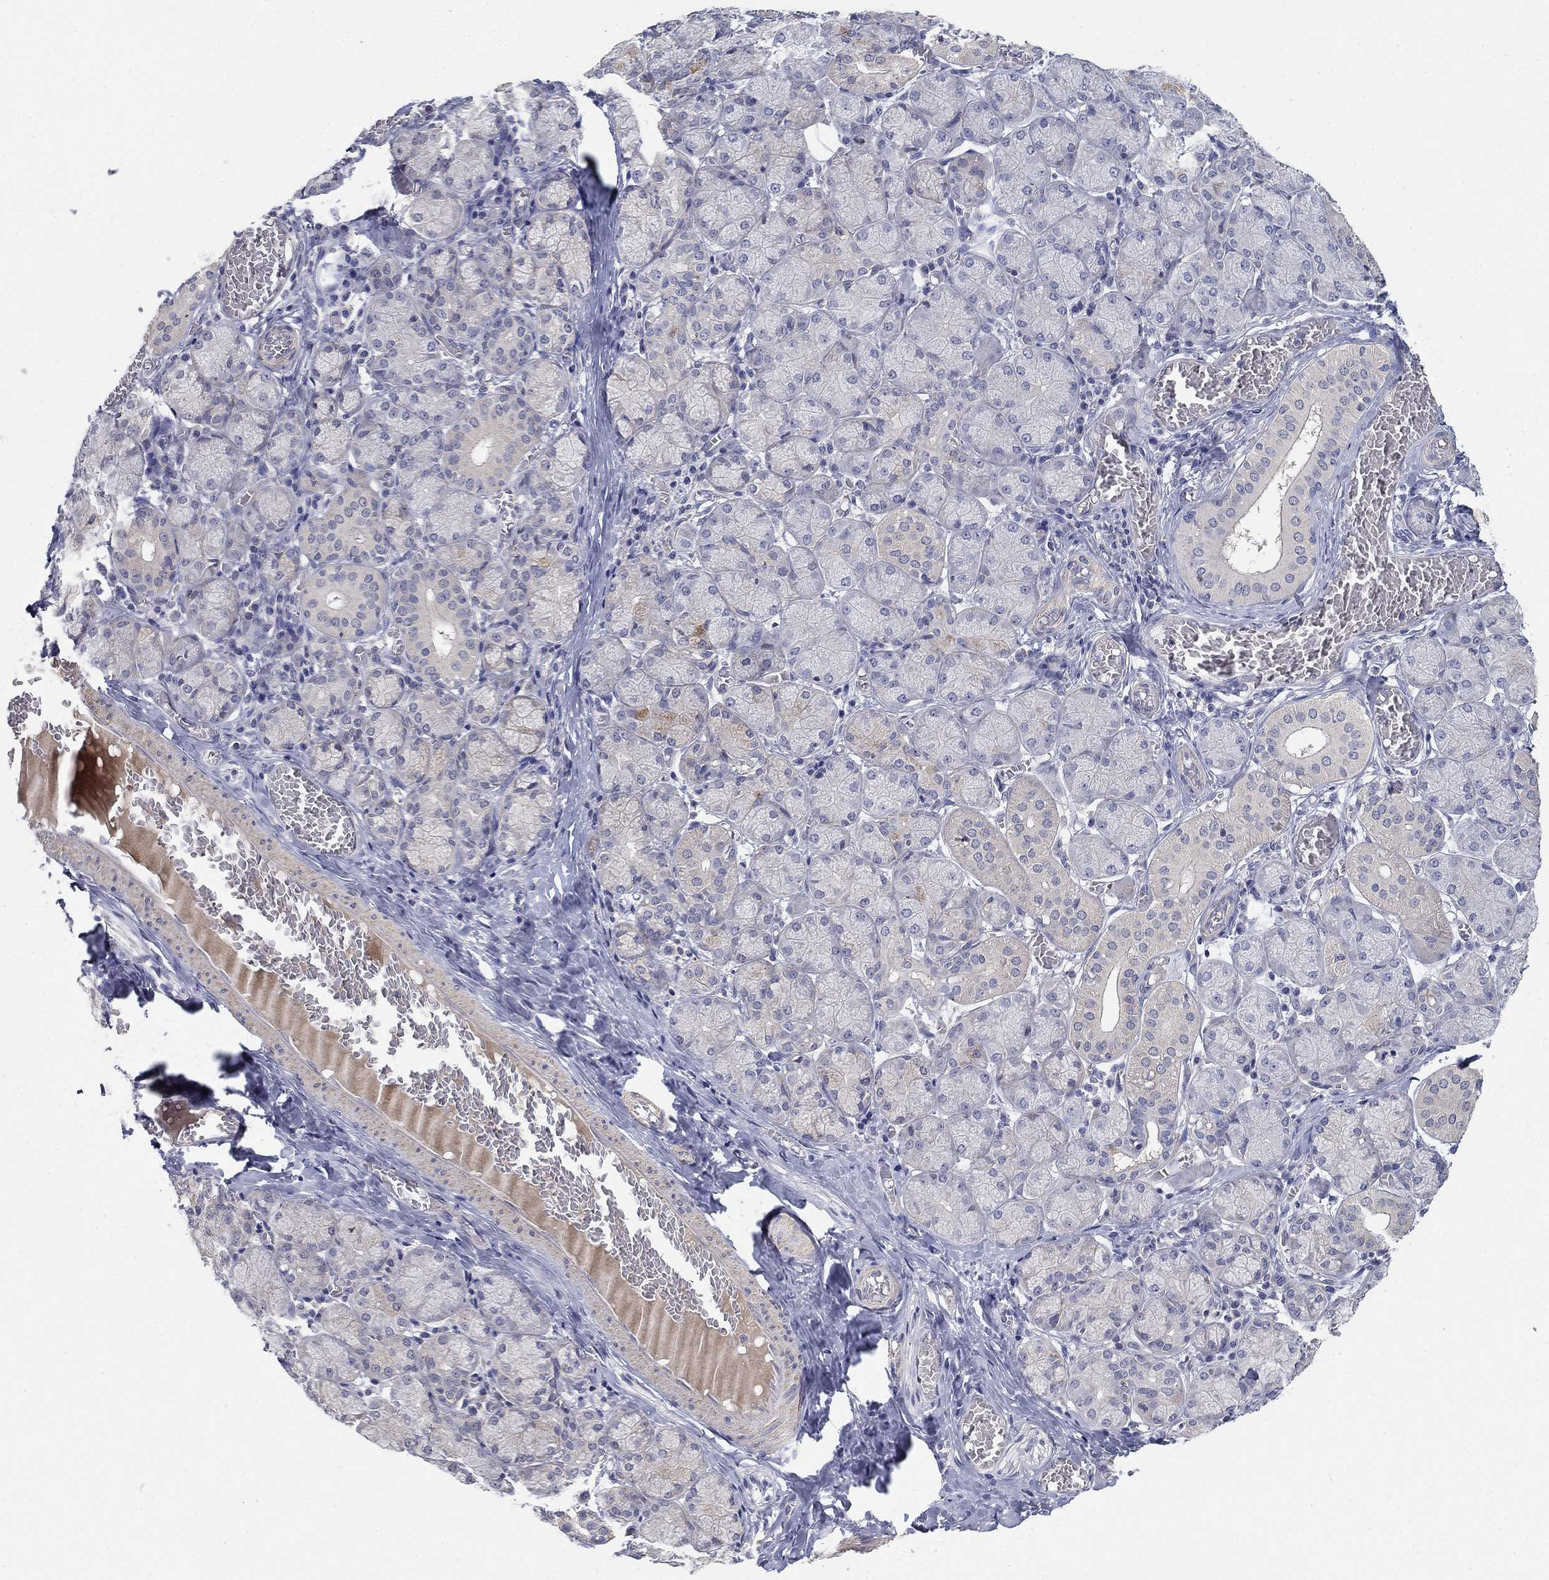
{"staining": {"intensity": "negative", "quantity": "none", "location": "none"}, "tissue": "salivary gland", "cell_type": "Glandular cells", "image_type": "normal", "snomed": [{"axis": "morphology", "description": "Normal tissue, NOS"}, {"axis": "topography", "description": "Salivary gland"}, {"axis": "topography", "description": "Peripheral nerve tissue"}], "caption": "Human salivary gland stained for a protein using immunohistochemistry demonstrates no staining in glandular cells.", "gene": "GRK7", "patient": {"sex": "female", "age": 24}}